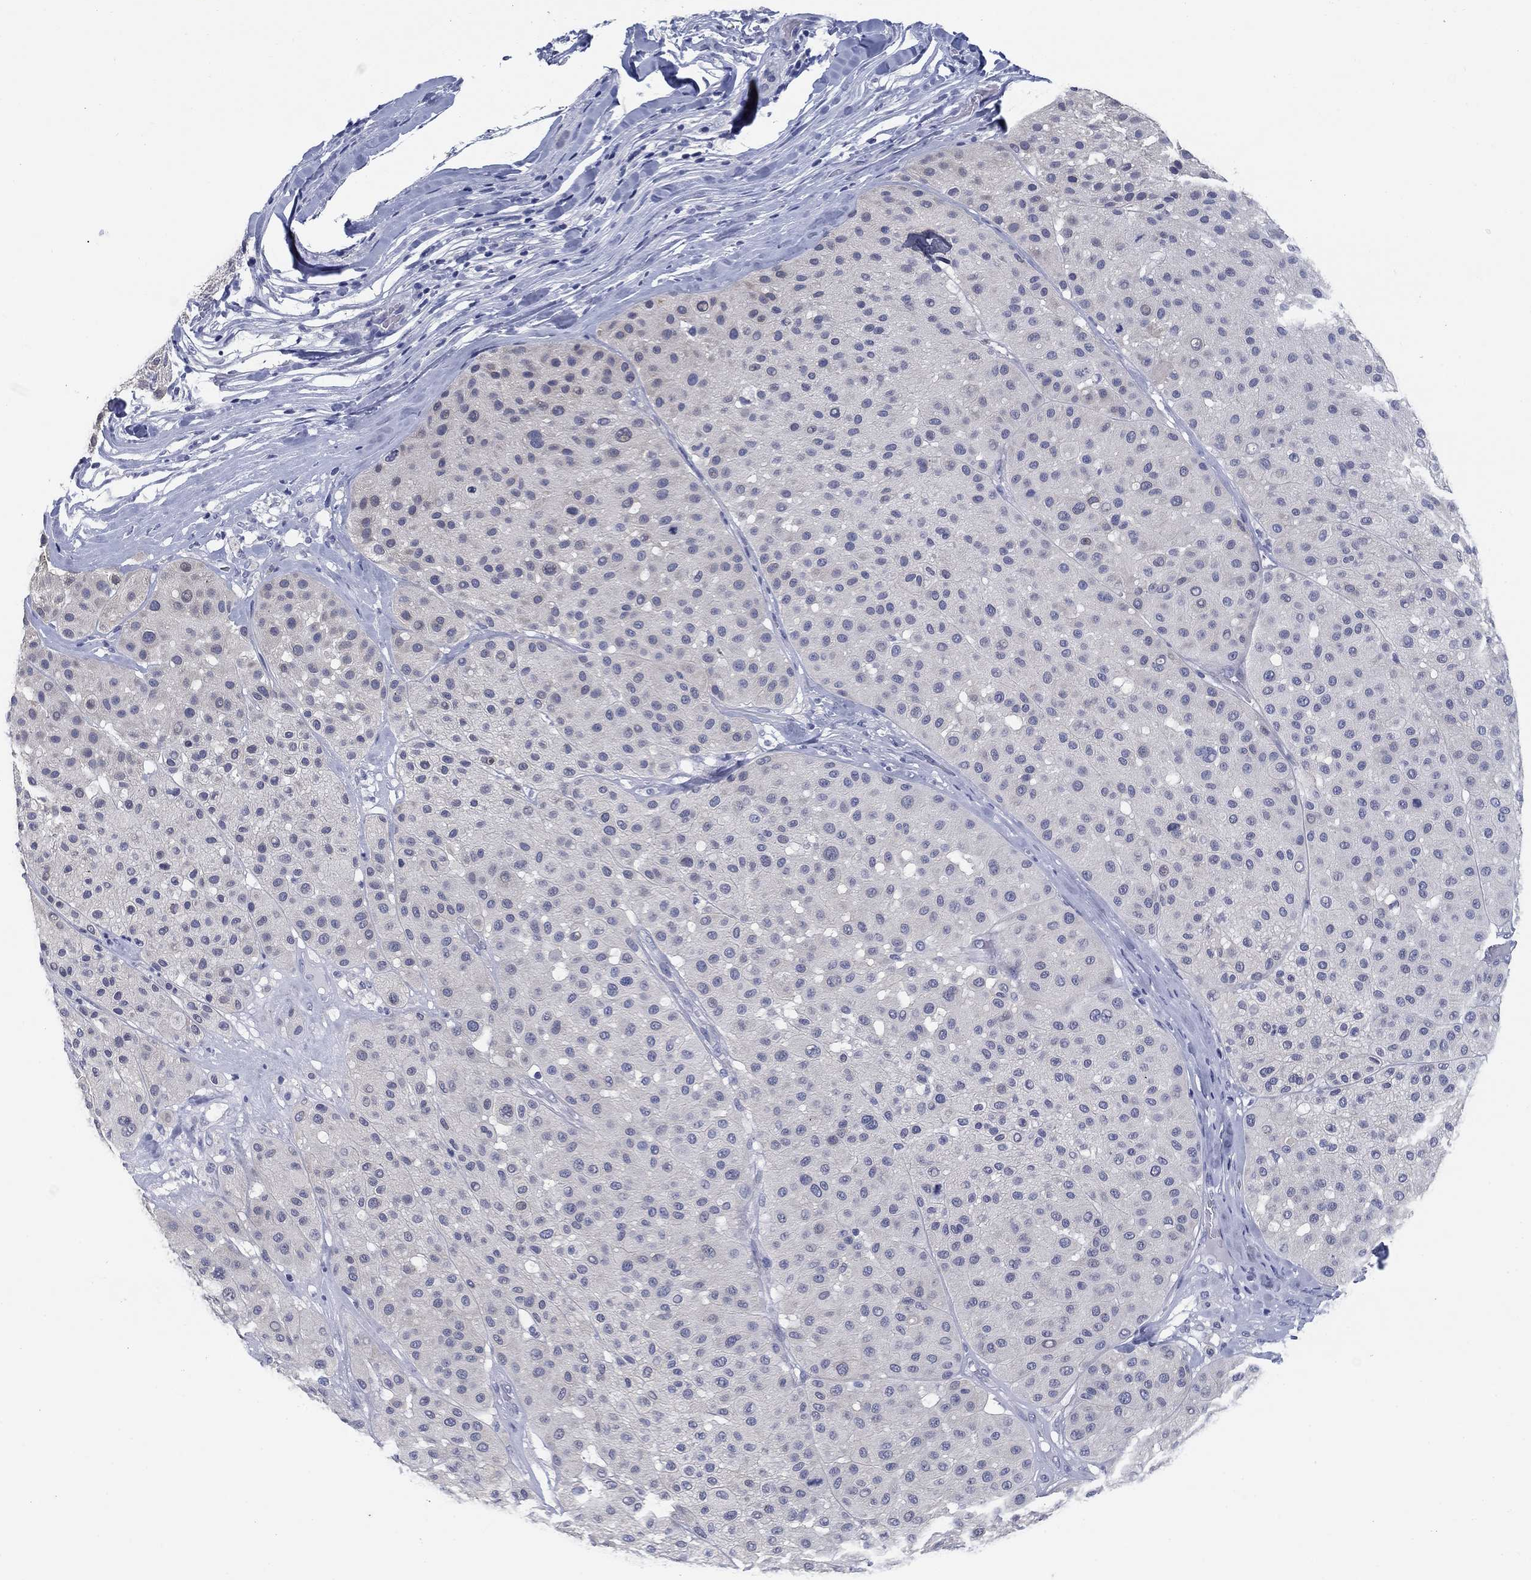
{"staining": {"intensity": "negative", "quantity": "none", "location": "none"}, "tissue": "melanoma", "cell_type": "Tumor cells", "image_type": "cancer", "snomed": [{"axis": "morphology", "description": "Malignant melanoma, Metastatic site"}, {"axis": "topography", "description": "Smooth muscle"}], "caption": "Tumor cells show no significant protein staining in malignant melanoma (metastatic site). (Brightfield microscopy of DAB immunohistochemistry at high magnification).", "gene": "CLUL1", "patient": {"sex": "male", "age": 41}}